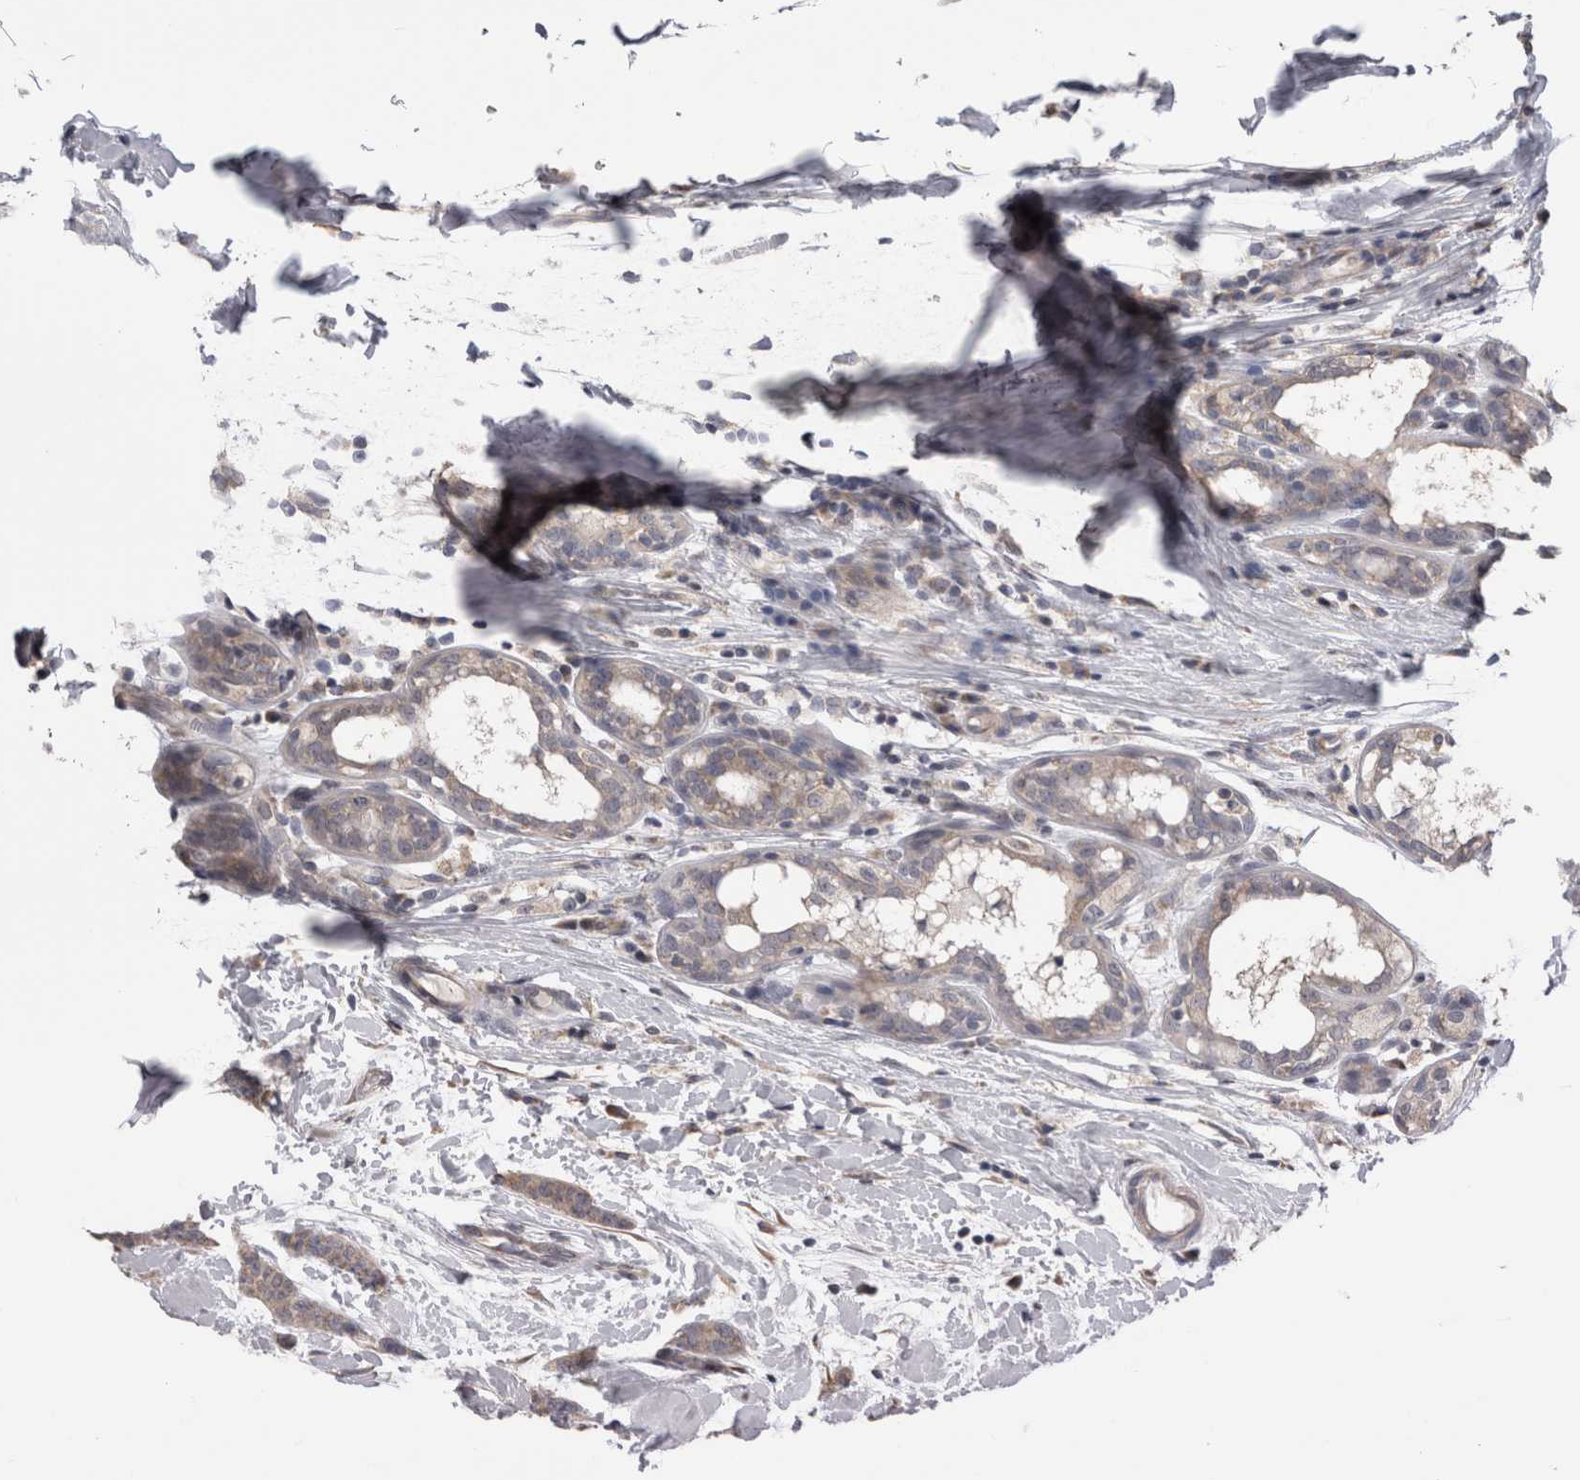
{"staining": {"intensity": "weak", "quantity": "25%-75%", "location": "cytoplasmic/membranous"}, "tissue": "breast cancer", "cell_type": "Tumor cells", "image_type": "cancer", "snomed": [{"axis": "morphology", "description": "Normal tissue, NOS"}, {"axis": "morphology", "description": "Duct carcinoma"}, {"axis": "topography", "description": "Breast"}], "caption": "A micrograph showing weak cytoplasmic/membranous staining in about 25%-75% of tumor cells in intraductal carcinoma (breast), as visualized by brown immunohistochemical staining.", "gene": "ARHGAP29", "patient": {"sex": "female", "age": 40}}